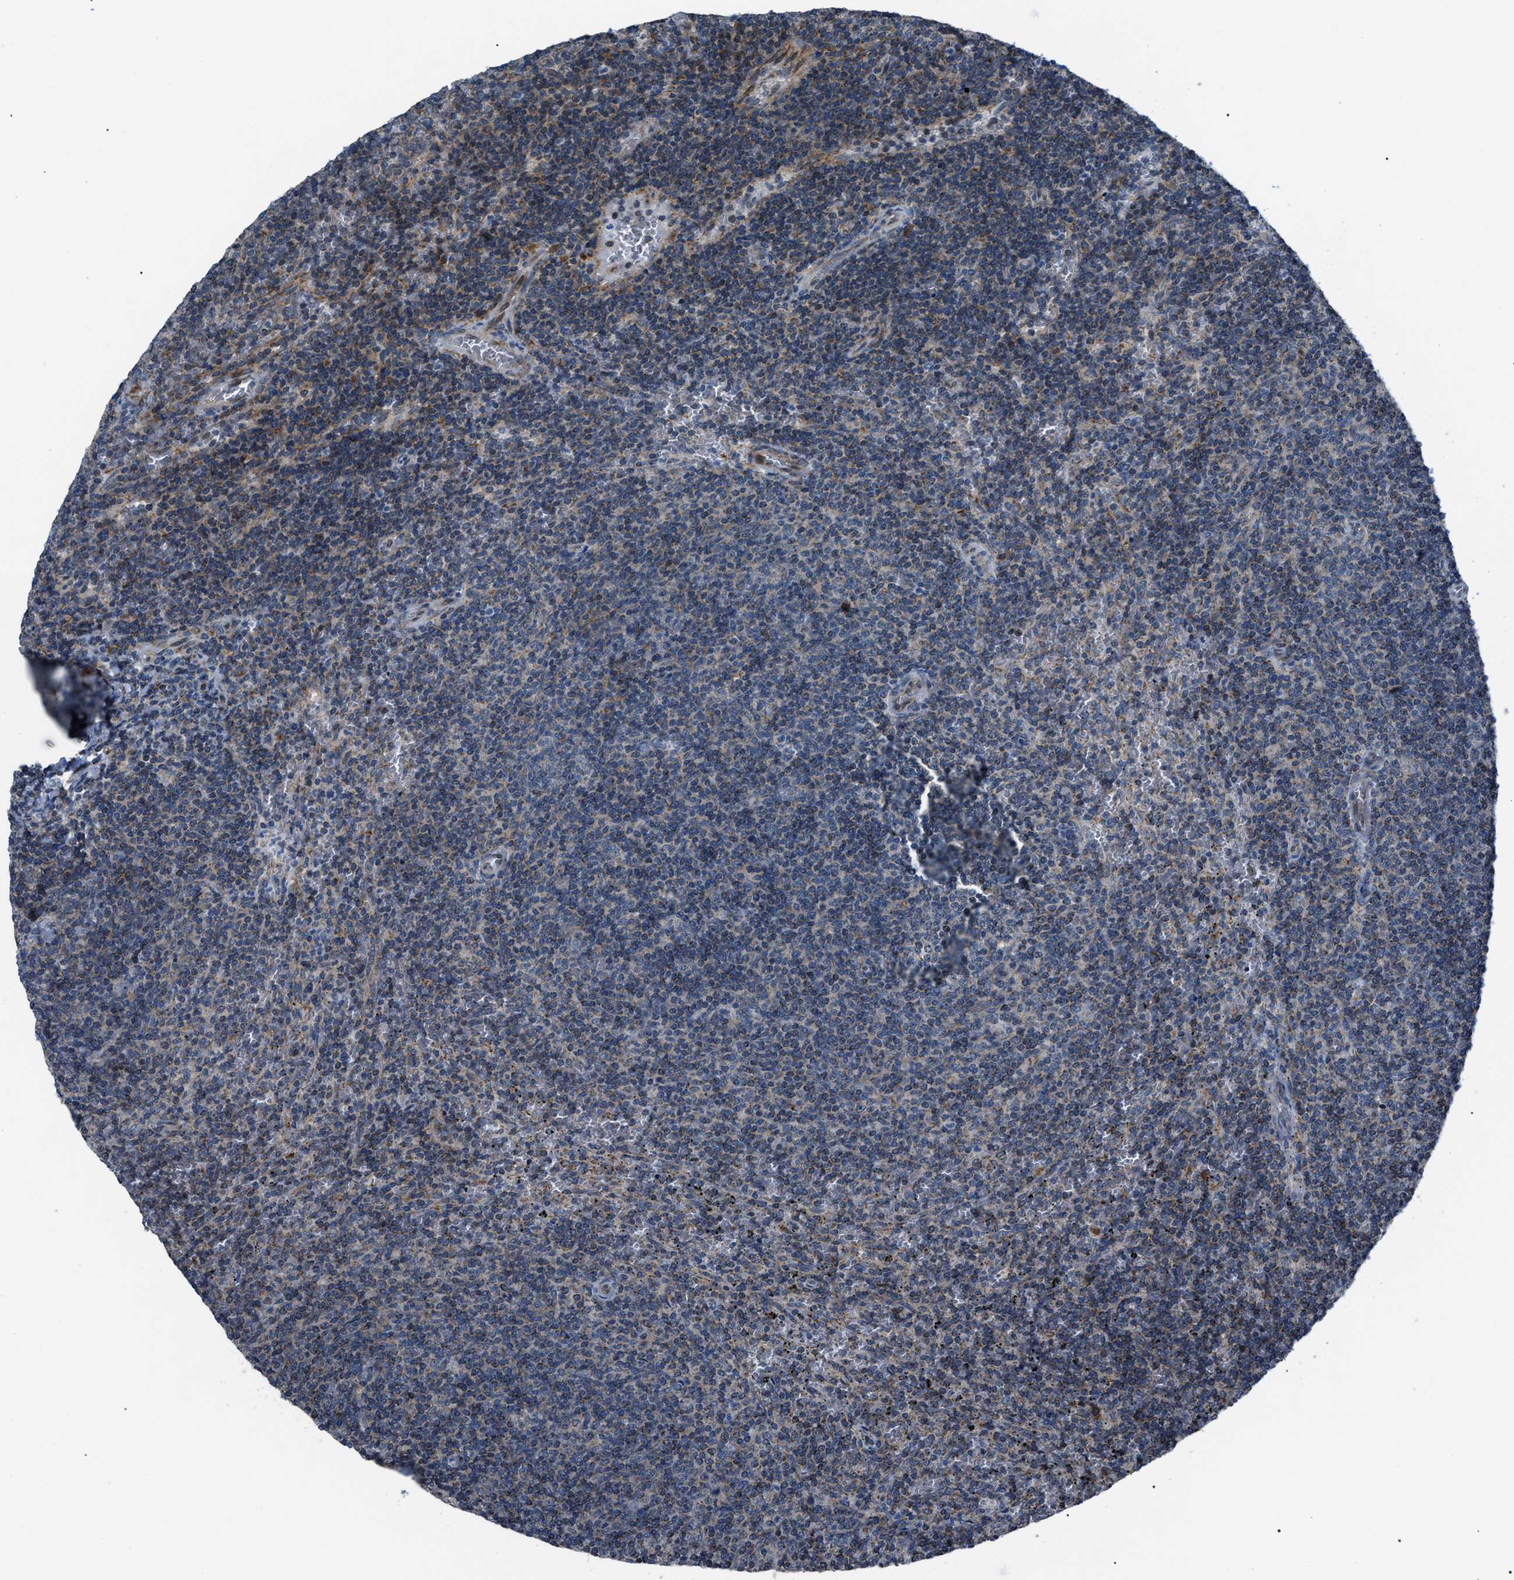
{"staining": {"intensity": "weak", "quantity": "<25%", "location": "cytoplasmic/membranous"}, "tissue": "lymphoma", "cell_type": "Tumor cells", "image_type": "cancer", "snomed": [{"axis": "morphology", "description": "Malignant lymphoma, non-Hodgkin's type, Low grade"}, {"axis": "topography", "description": "Spleen"}], "caption": "This is an IHC micrograph of low-grade malignant lymphoma, non-Hodgkin's type. There is no expression in tumor cells.", "gene": "AGO2", "patient": {"sex": "female", "age": 50}}